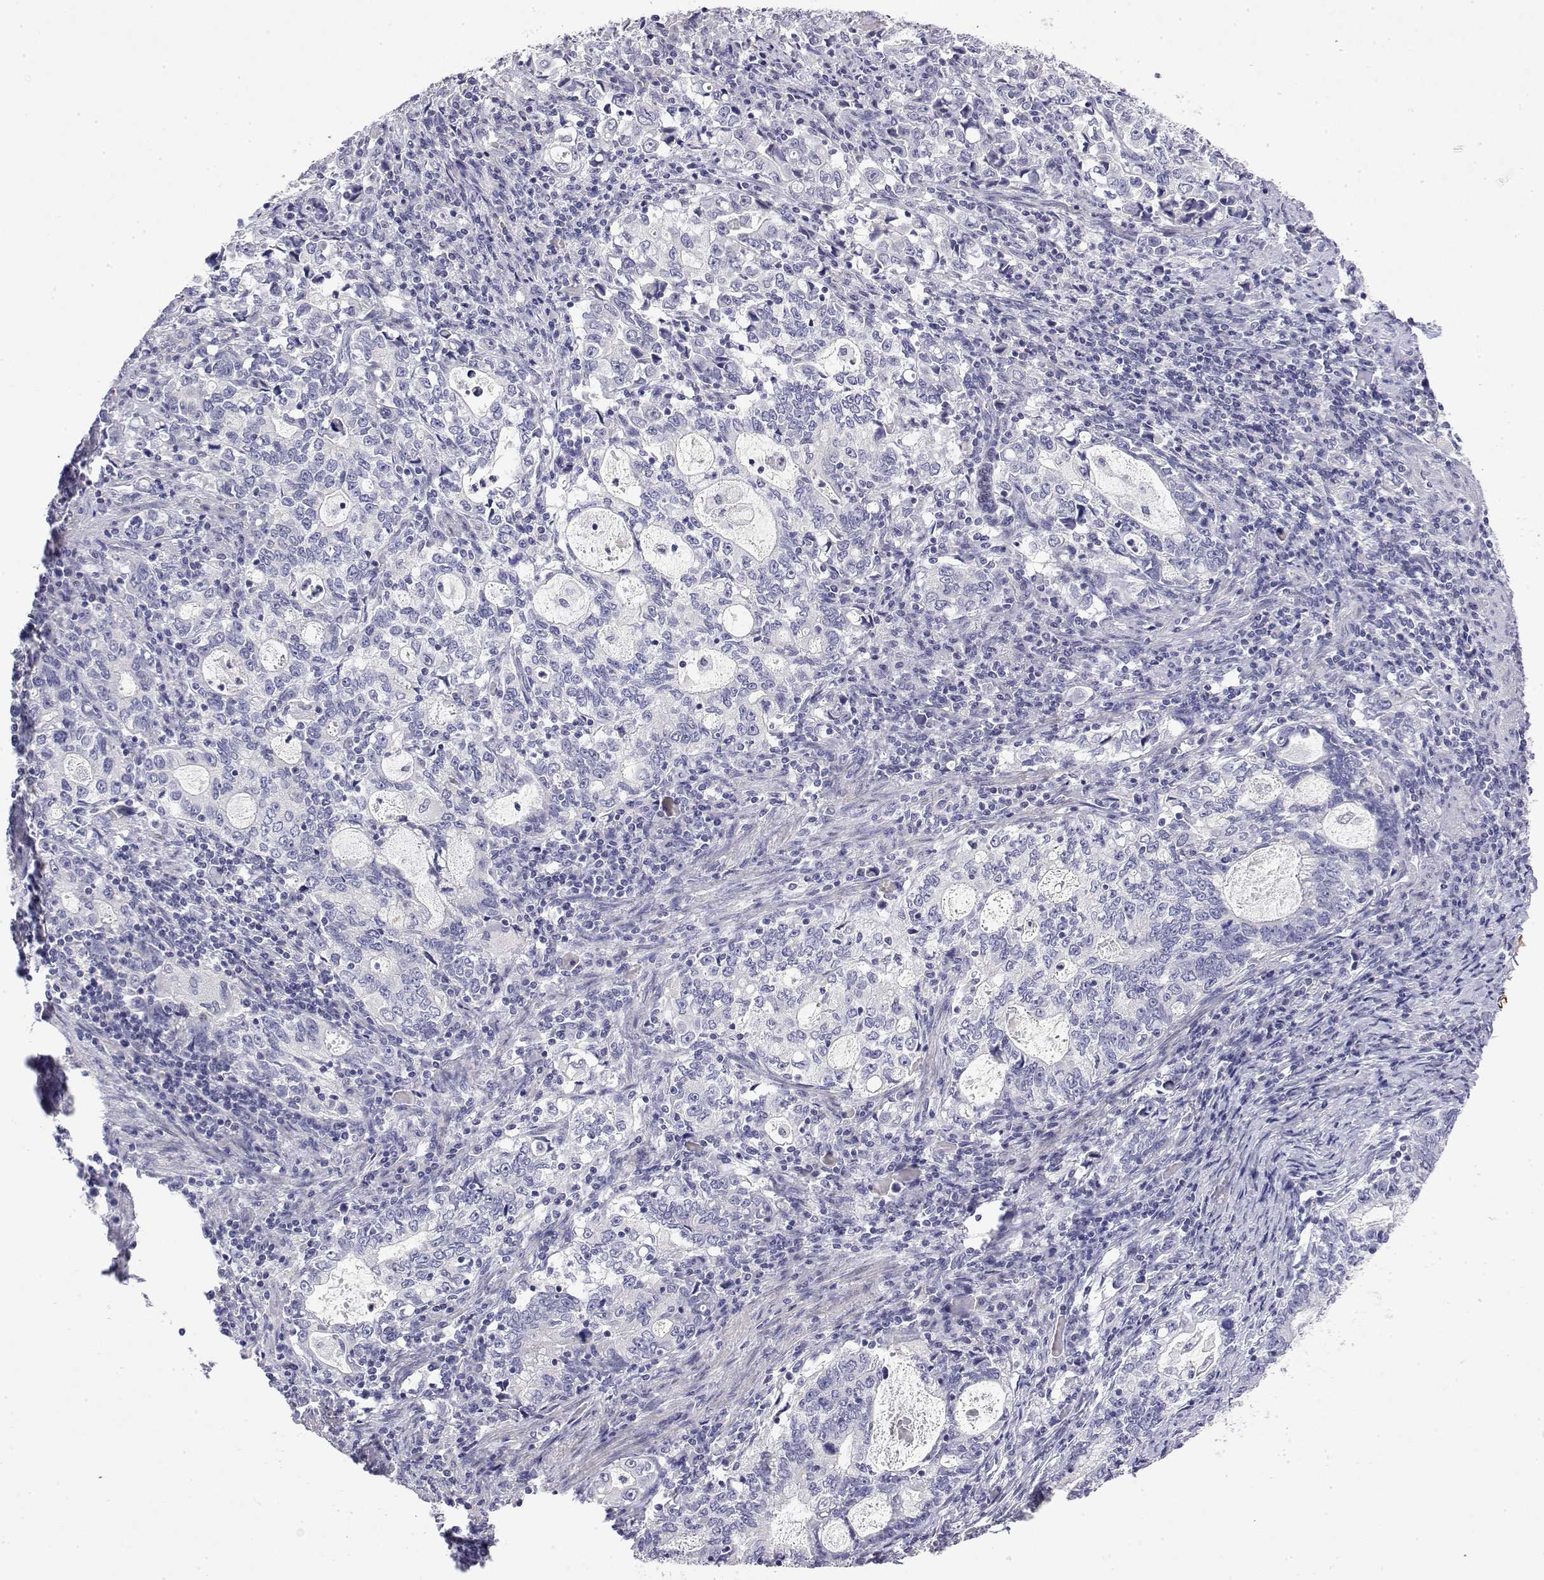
{"staining": {"intensity": "negative", "quantity": "none", "location": "none"}, "tissue": "stomach cancer", "cell_type": "Tumor cells", "image_type": "cancer", "snomed": [{"axis": "morphology", "description": "Adenocarcinoma, NOS"}, {"axis": "topography", "description": "Stomach, lower"}], "caption": "There is no significant expression in tumor cells of stomach cancer.", "gene": "GGACT", "patient": {"sex": "female", "age": 72}}